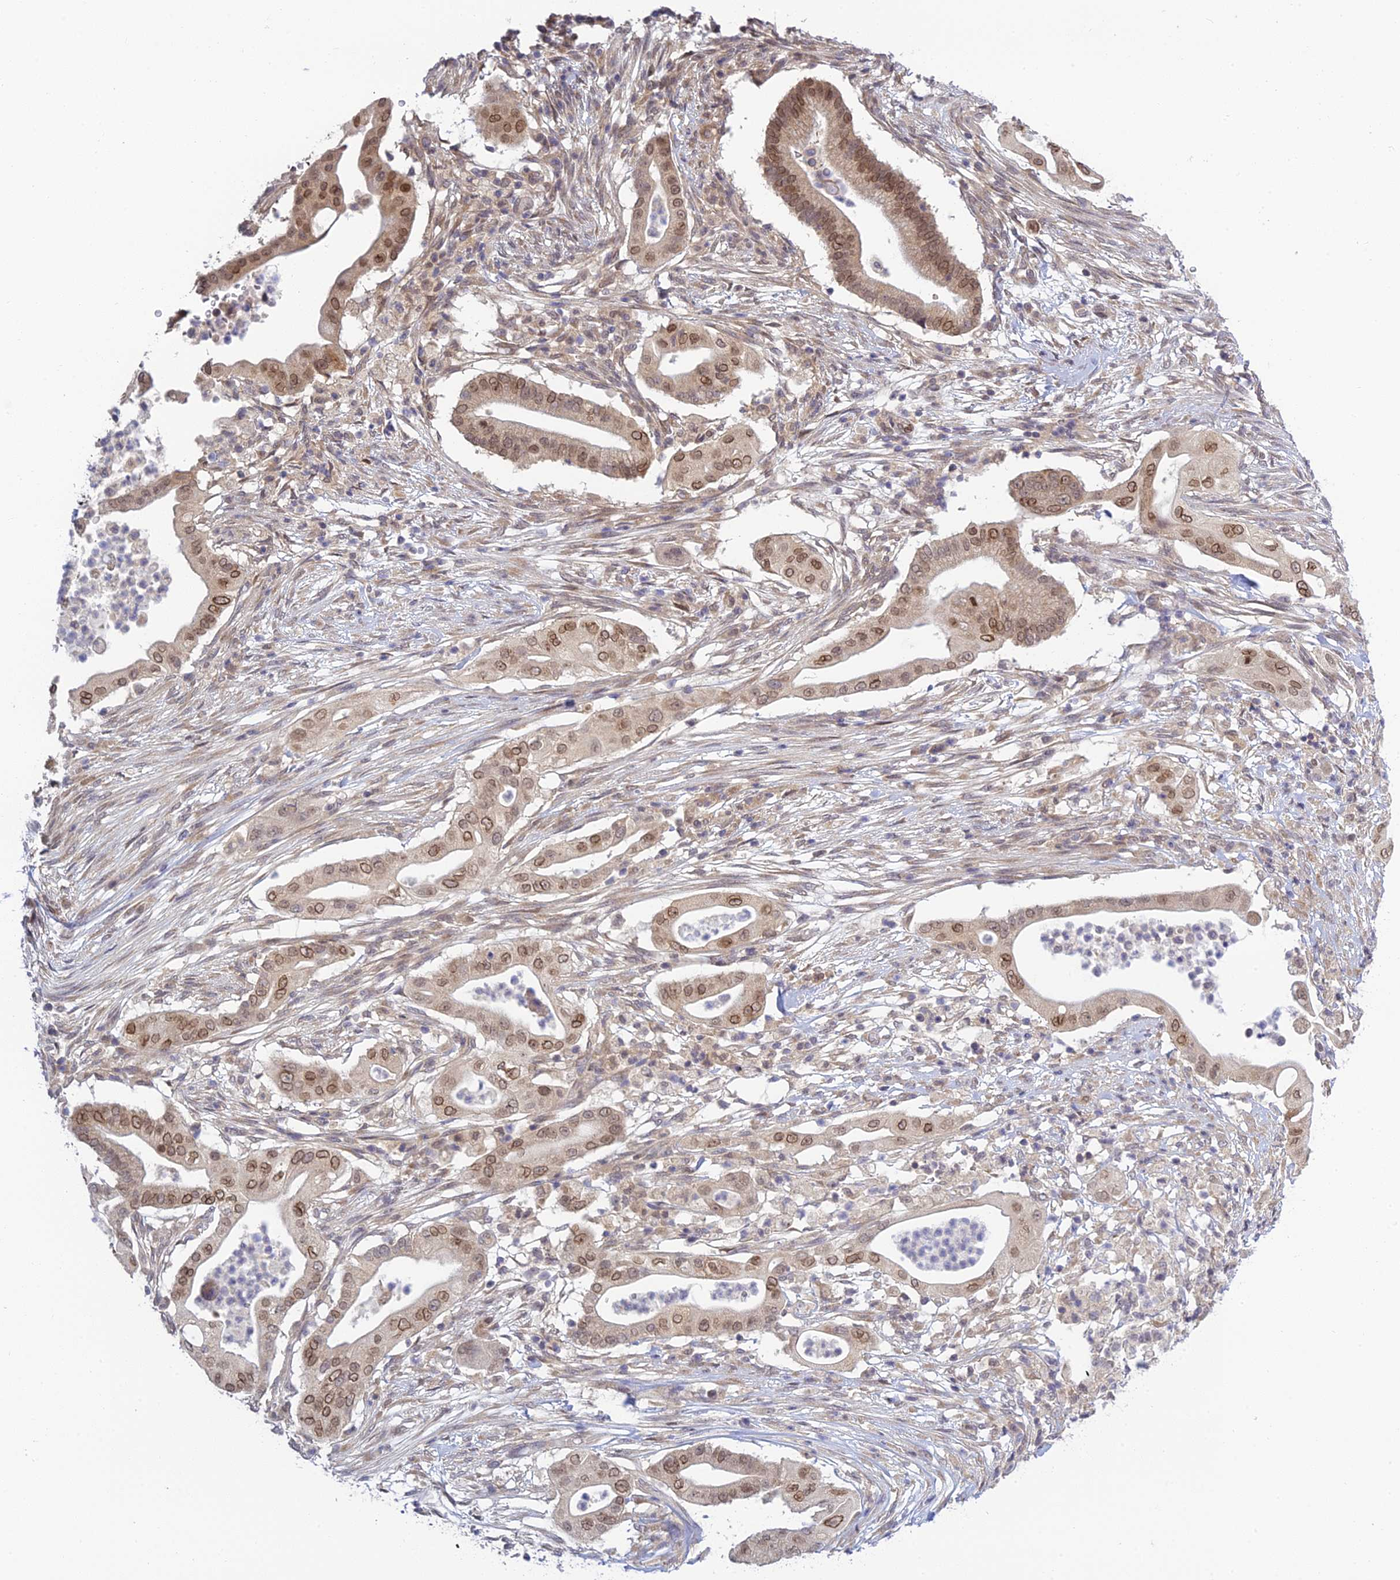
{"staining": {"intensity": "moderate", "quantity": ">75%", "location": "cytoplasmic/membranous,nuclear"}, "tissue": "pancreatic cancer", "cell_type": "Tumor cells", "image_type": "cancer", "snomed": [{"axis": "morphology", "description": "Adenocarcinoma, NOS"}, {"axis": "topography", "description": "Pancreas"}], "caption": "Moderate cytoplasmic/membranous and nuclear protein staining is seen in approximately >75% of tumor cells in adenocarcinoma (pancreatic).", "gene": "SKIC8", "patient": {"sex": "male", "age": 68}}